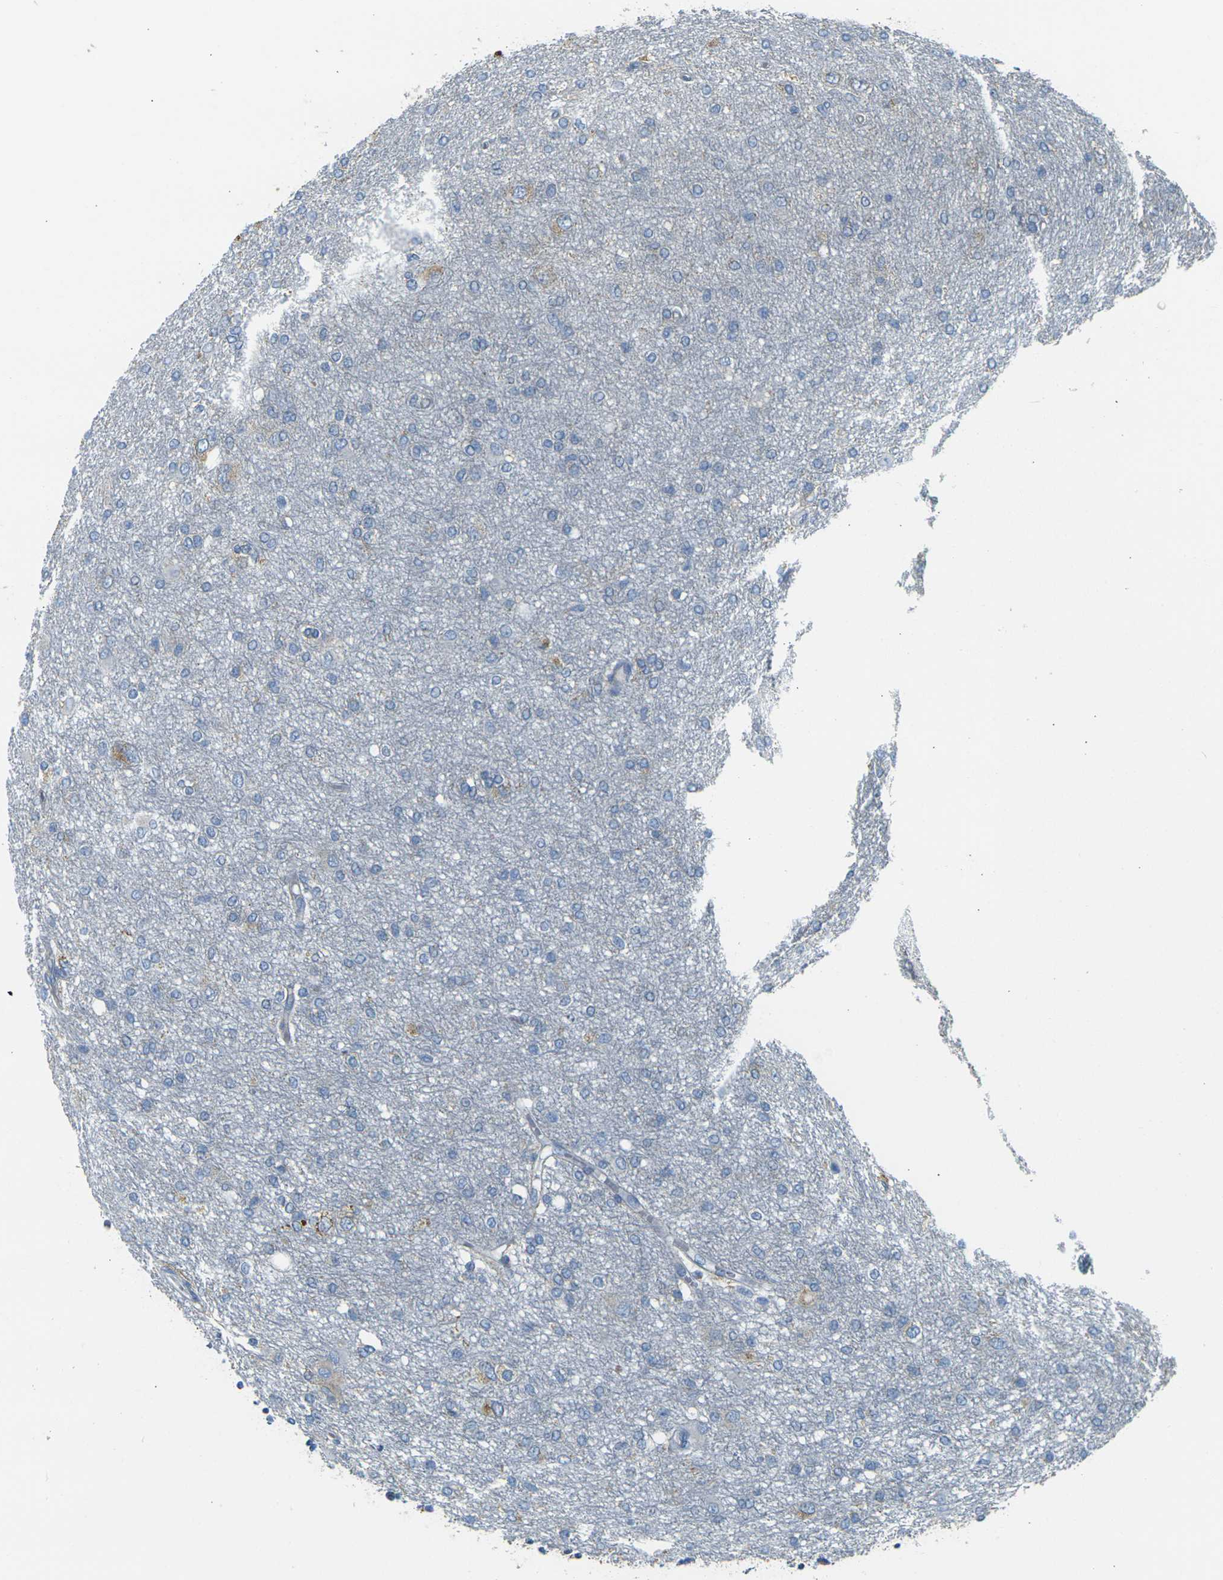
{"staining": {"intensity": "weak", "quantity": "<25%", "location": "cytoplasmic/membranous"}, "tissue": "glioma", "cell_type": "Tumor cells", "image_type": "cancer", "snomed": [{"axis": "morphology", "description": "Glioma, malignant, High grade"}, {"axis": "topography", "description": "Brain"}], "caption": "Image shows no protein expression in tumor cells of glioma tissue. (DAB immunohistochemistry (IHC) visualized using brightfield microscopy, high magnification).", "gene": "PARD6B", "patient": {"sex": "female", "age": 59}}